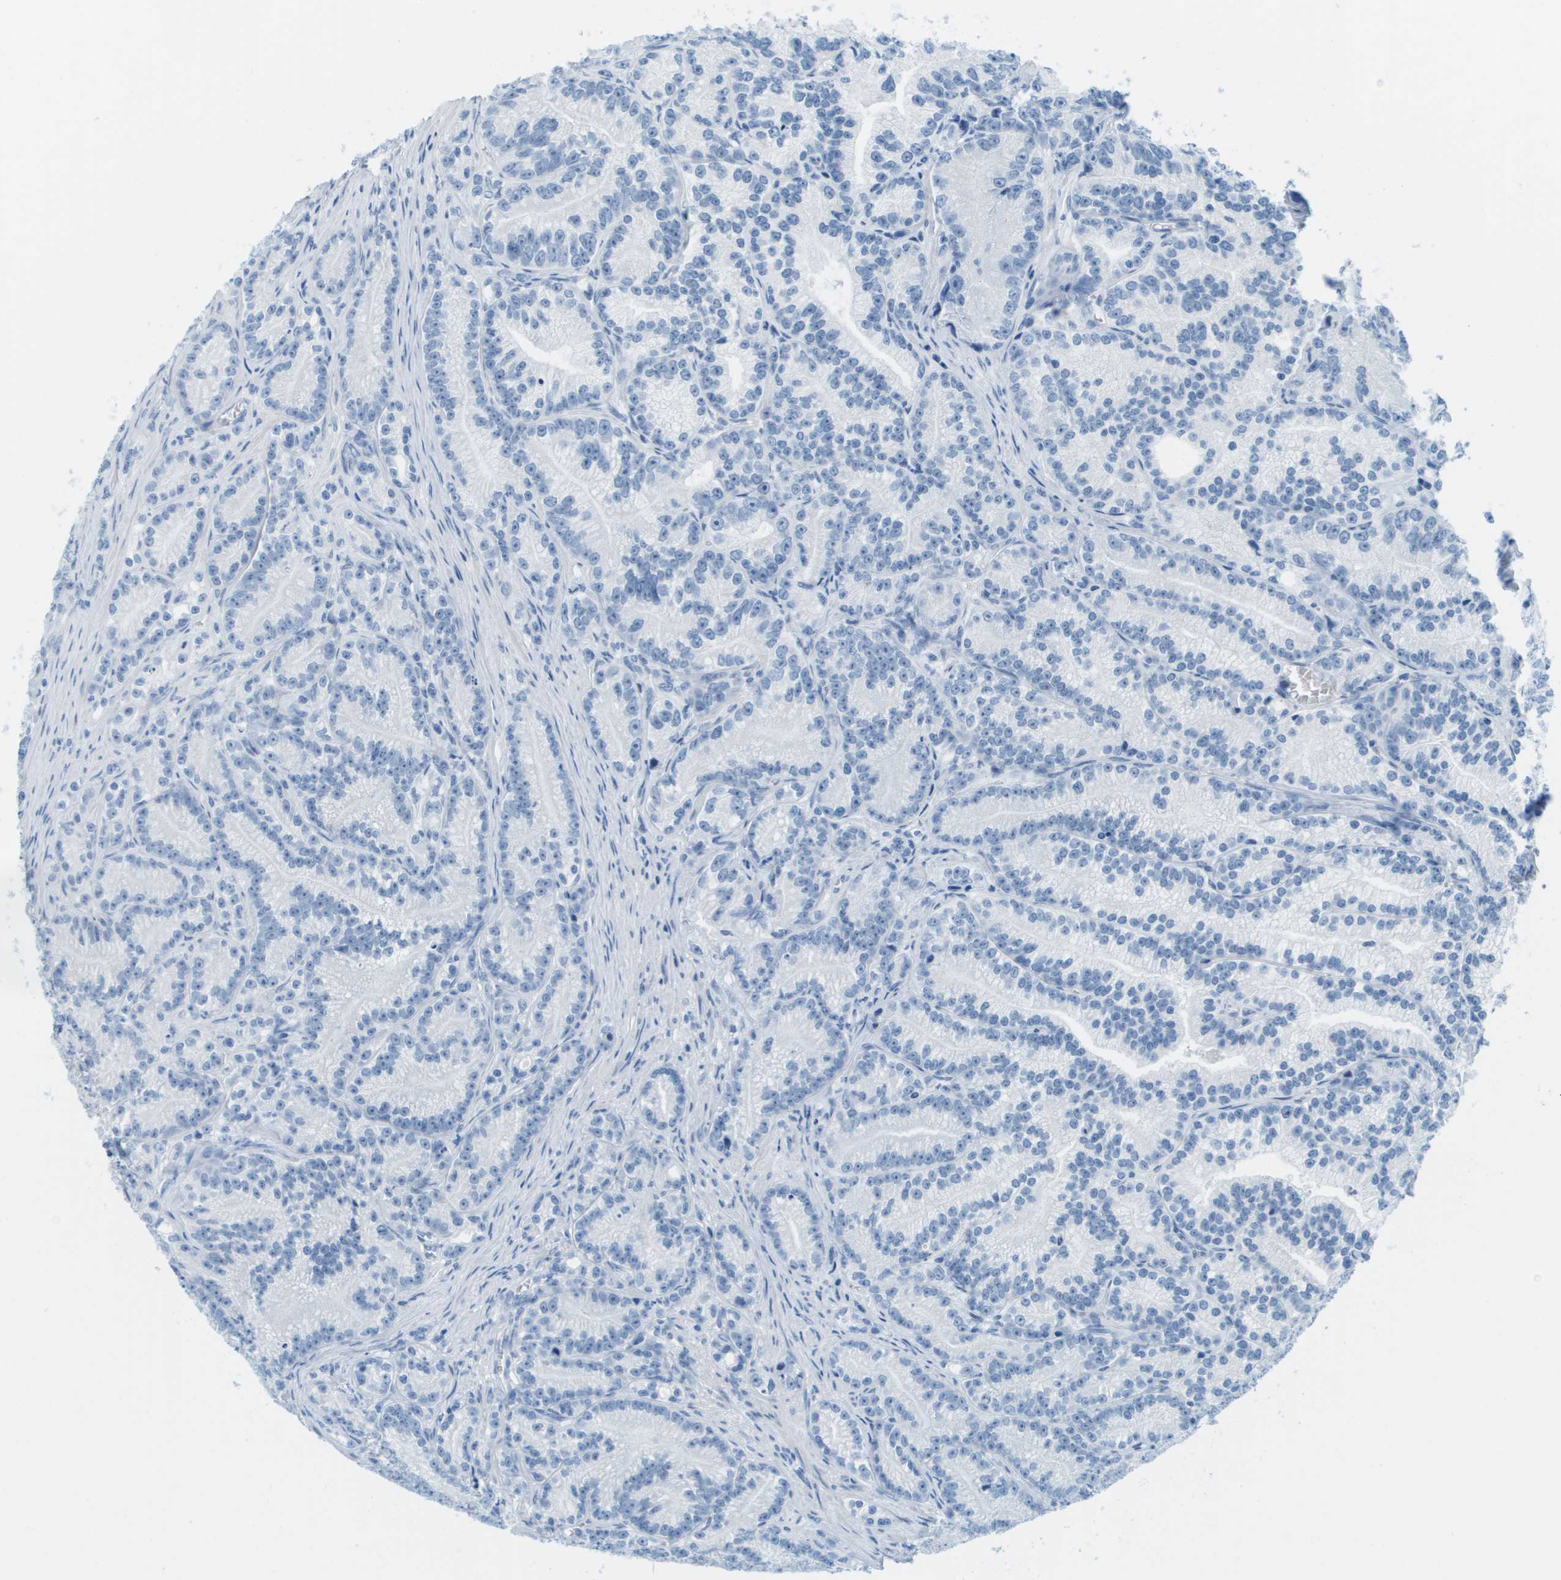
{"staining": {"intensity": "negative", "quantity": "none", "location": "none"}, "tissue": "prostate cancer", "cell_type": "Tumor cells", "image_type": "cancer", "snomed": [{"axis": "morphology", "description": "Adenocarcinoma, Low grade"}, {"axis": "topography", "description": "Prostate"}], "caption": "This is a histopathology image of immunohistochemistry (IHC) staining of low-grade adenocarcinoma (prostate), which shows no positivity in tumor cells. (IHC, brightfield microscopy, high magnification).", "gene": "CDHR2", "patient": {"sex": "male", "age": 89}}